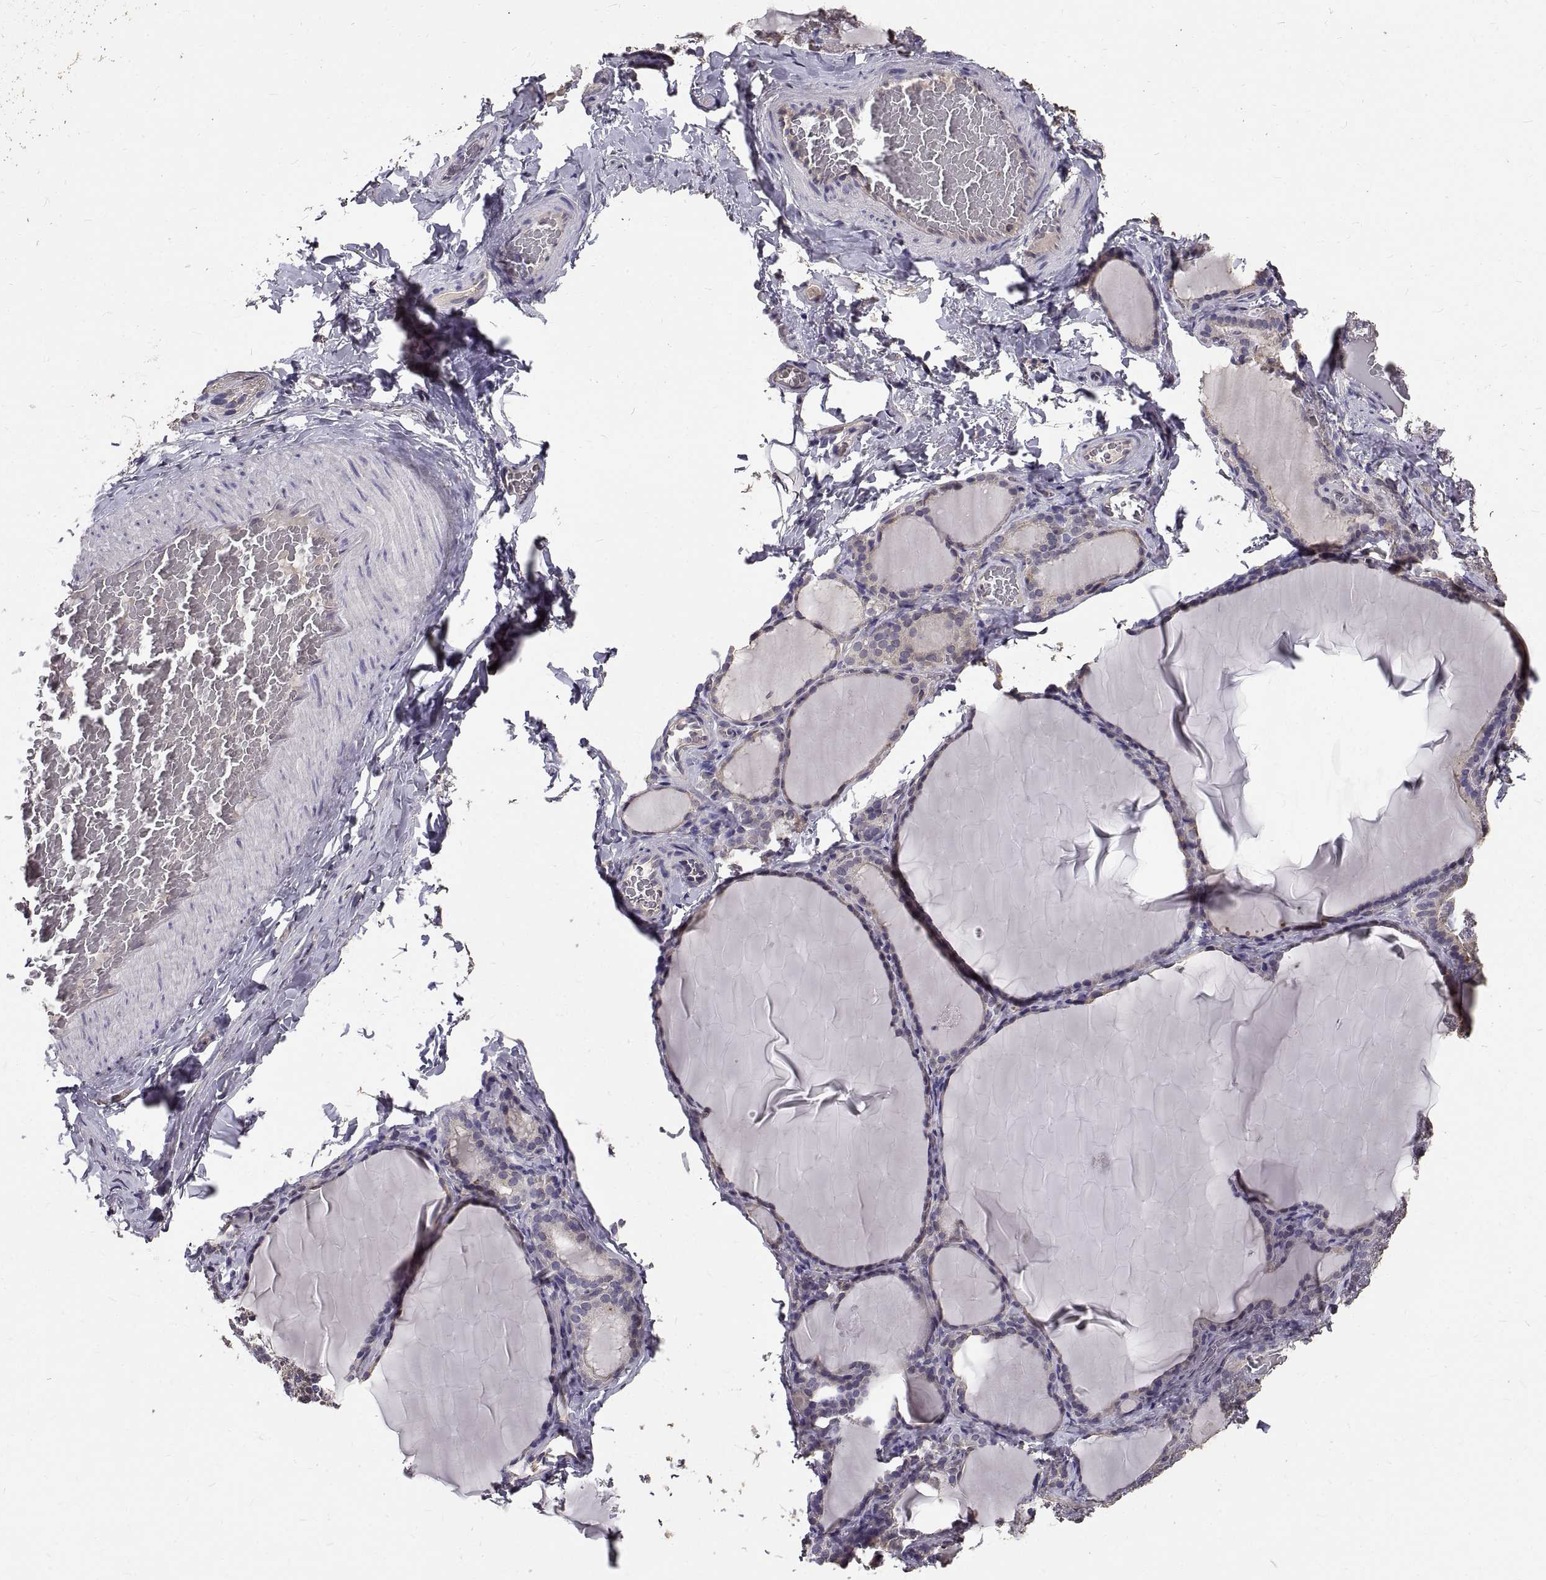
{"staining": {"intensity": "negative", "quantity": "none", "location": "none"}, "tissue": "thyroid gland", "cell_type": "Glandular cells", "image_type": "normal", "snomed": [{"axis": "morphology", "description": "Normal tissue, NOS"}, {"axis": "morphology", "description": "Hyperplasia, NOS"}, {"axis": "topography", "description": "Thyroid gland"}], "caption": "Glandular cells are negative for brown protein staining in unremarkable thyroid gland. The staining was performed using DAB to visualize the protein expression in brown, while the nuclei were stained in blue with hematoxylin (Magnification: 20x).", "gene": "PEA15", "patient": {"sex": "female", "age": 27}}